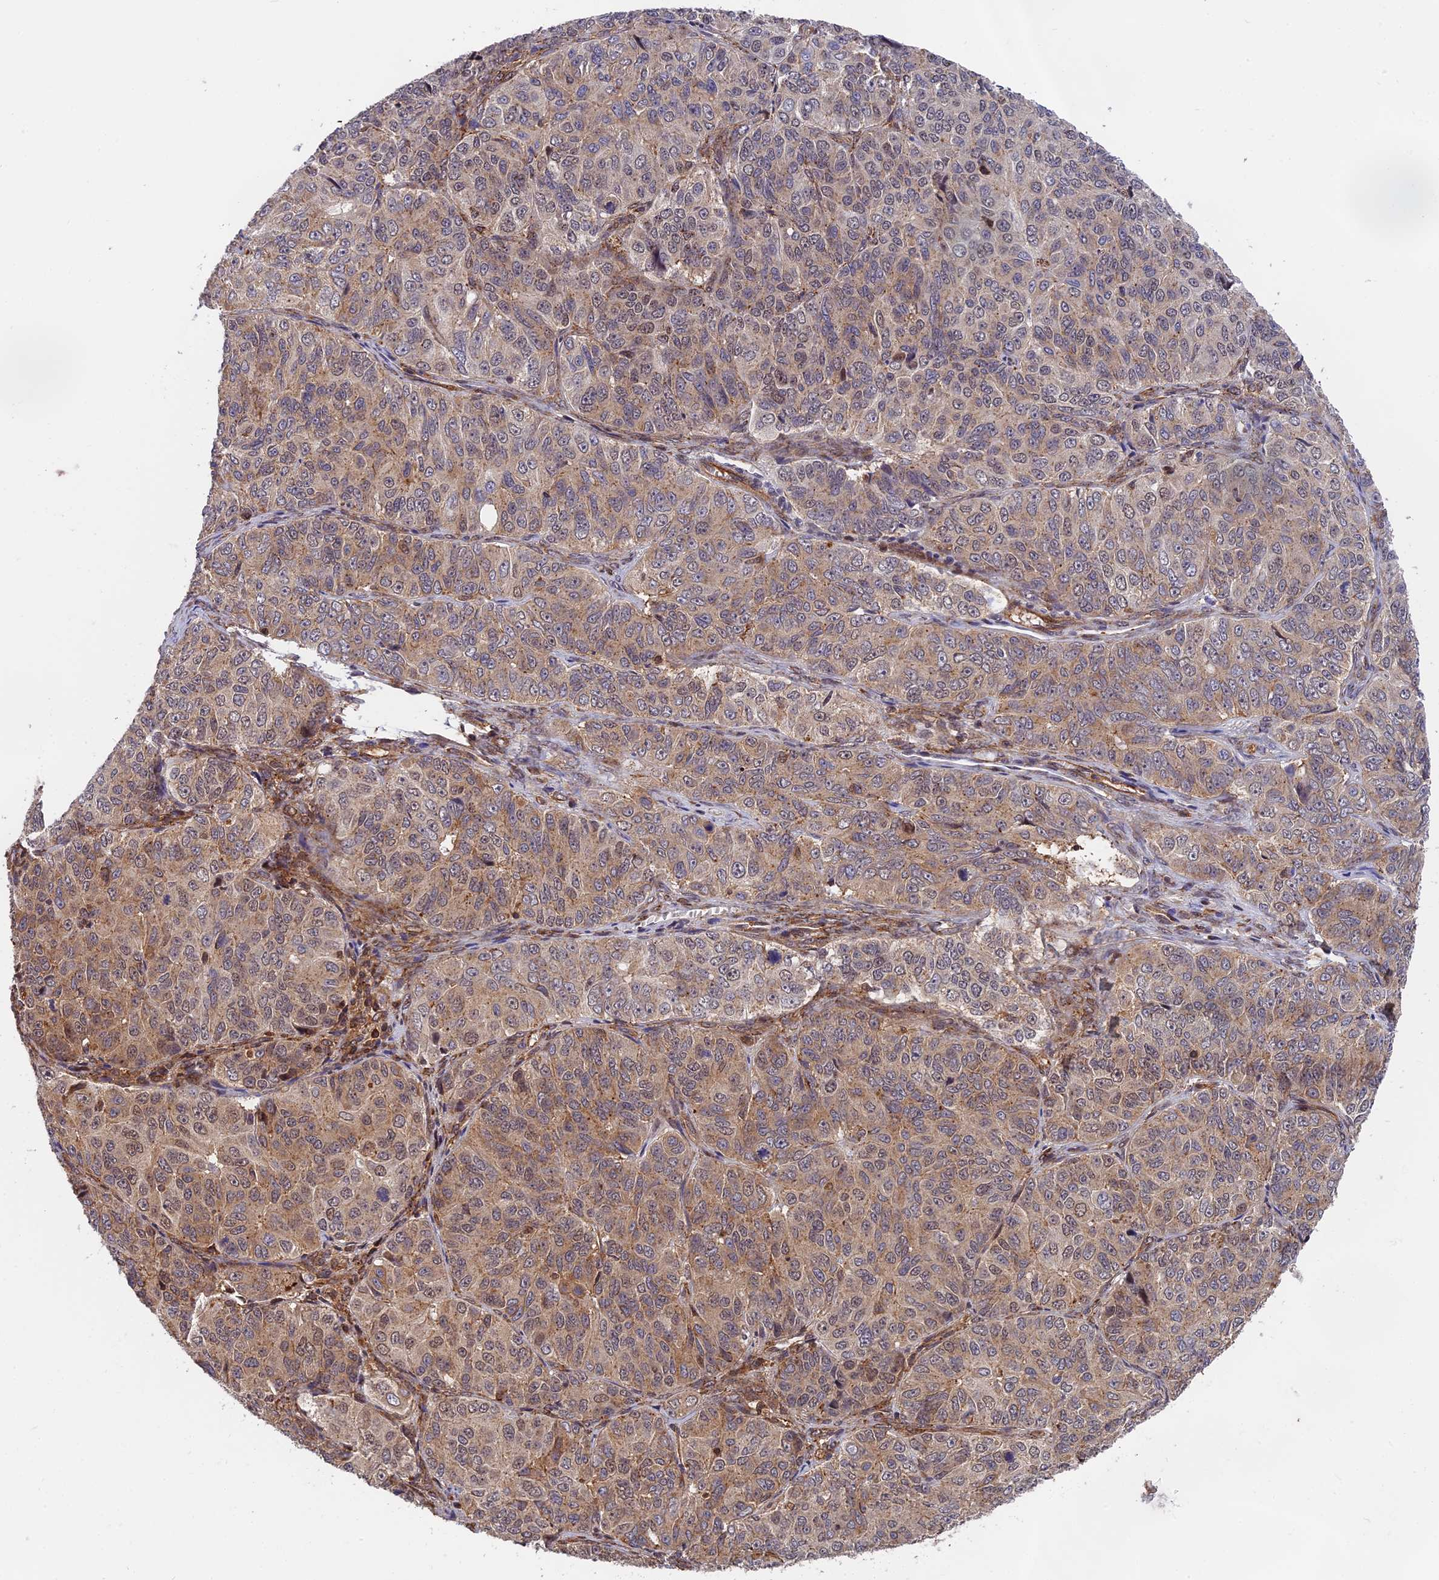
{"staining": {"intensity": "weak", "quantity": "25%-75%", "location": "cytoplasmic/membranous"}, "tissue": "ovarian cancer", "cell_type": "Tumor cells", "image_type": "cancer", "snomed": [{"axis": "morphology", "description": "Carcinoma, endometroid"}, {"axis": "topography", "description": "Ovary"}], "caption": "Weak cytoplasmic/membranous protein expression is present in approximately 25%-75% of tumor cells in ovarian cancer (endometroid carcinoma). (IHC, brightfield microscopy, high magnification).", "gene": "OSBPL1A", "patient": {"sex": "female", "age": 51}}